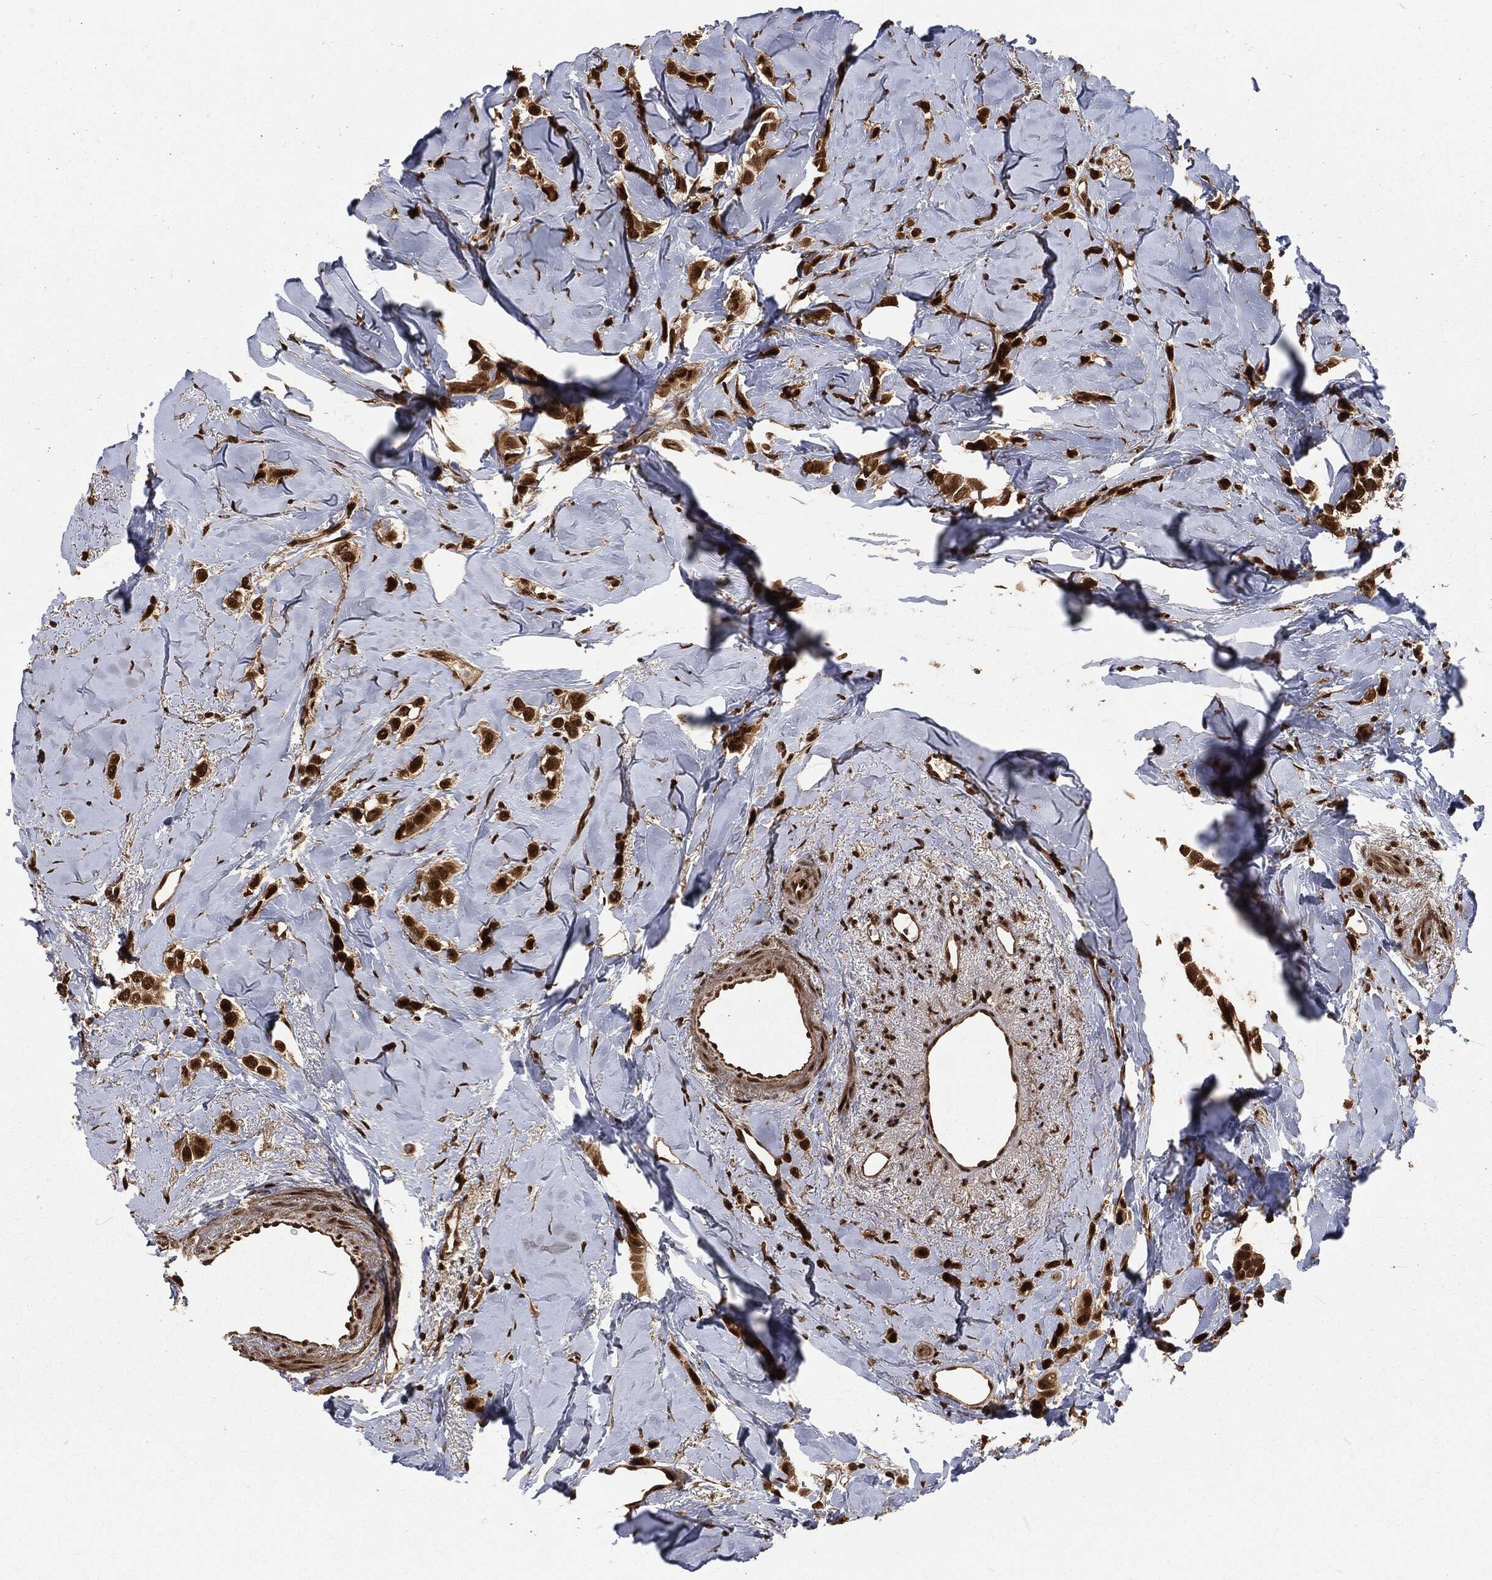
{"staining": {"intensity": "strong", "quantity": ">75%", "location": "cytoplasmic/membranous,nuclear"}, "tissue": "breast cancer", "cell_type": "Tumor cells", "image_type": "cancer", "snomed": [{"axis": "morphology", "description": "Lobular carcinoma"}, {"axis": "topography", "description": "Breast"}], "caption": "Protein staining reveals strong cytoplasmic/membranous and nuclear expression in about >75% of tumor cells in breast cancer (lobular carcinoma). Immunohistochemistry (ihc) stains the protein of interest in brown and the nuclei are stained blue.", "gene": "NGRN", "patient": {"sex": "female", "age": 66}}